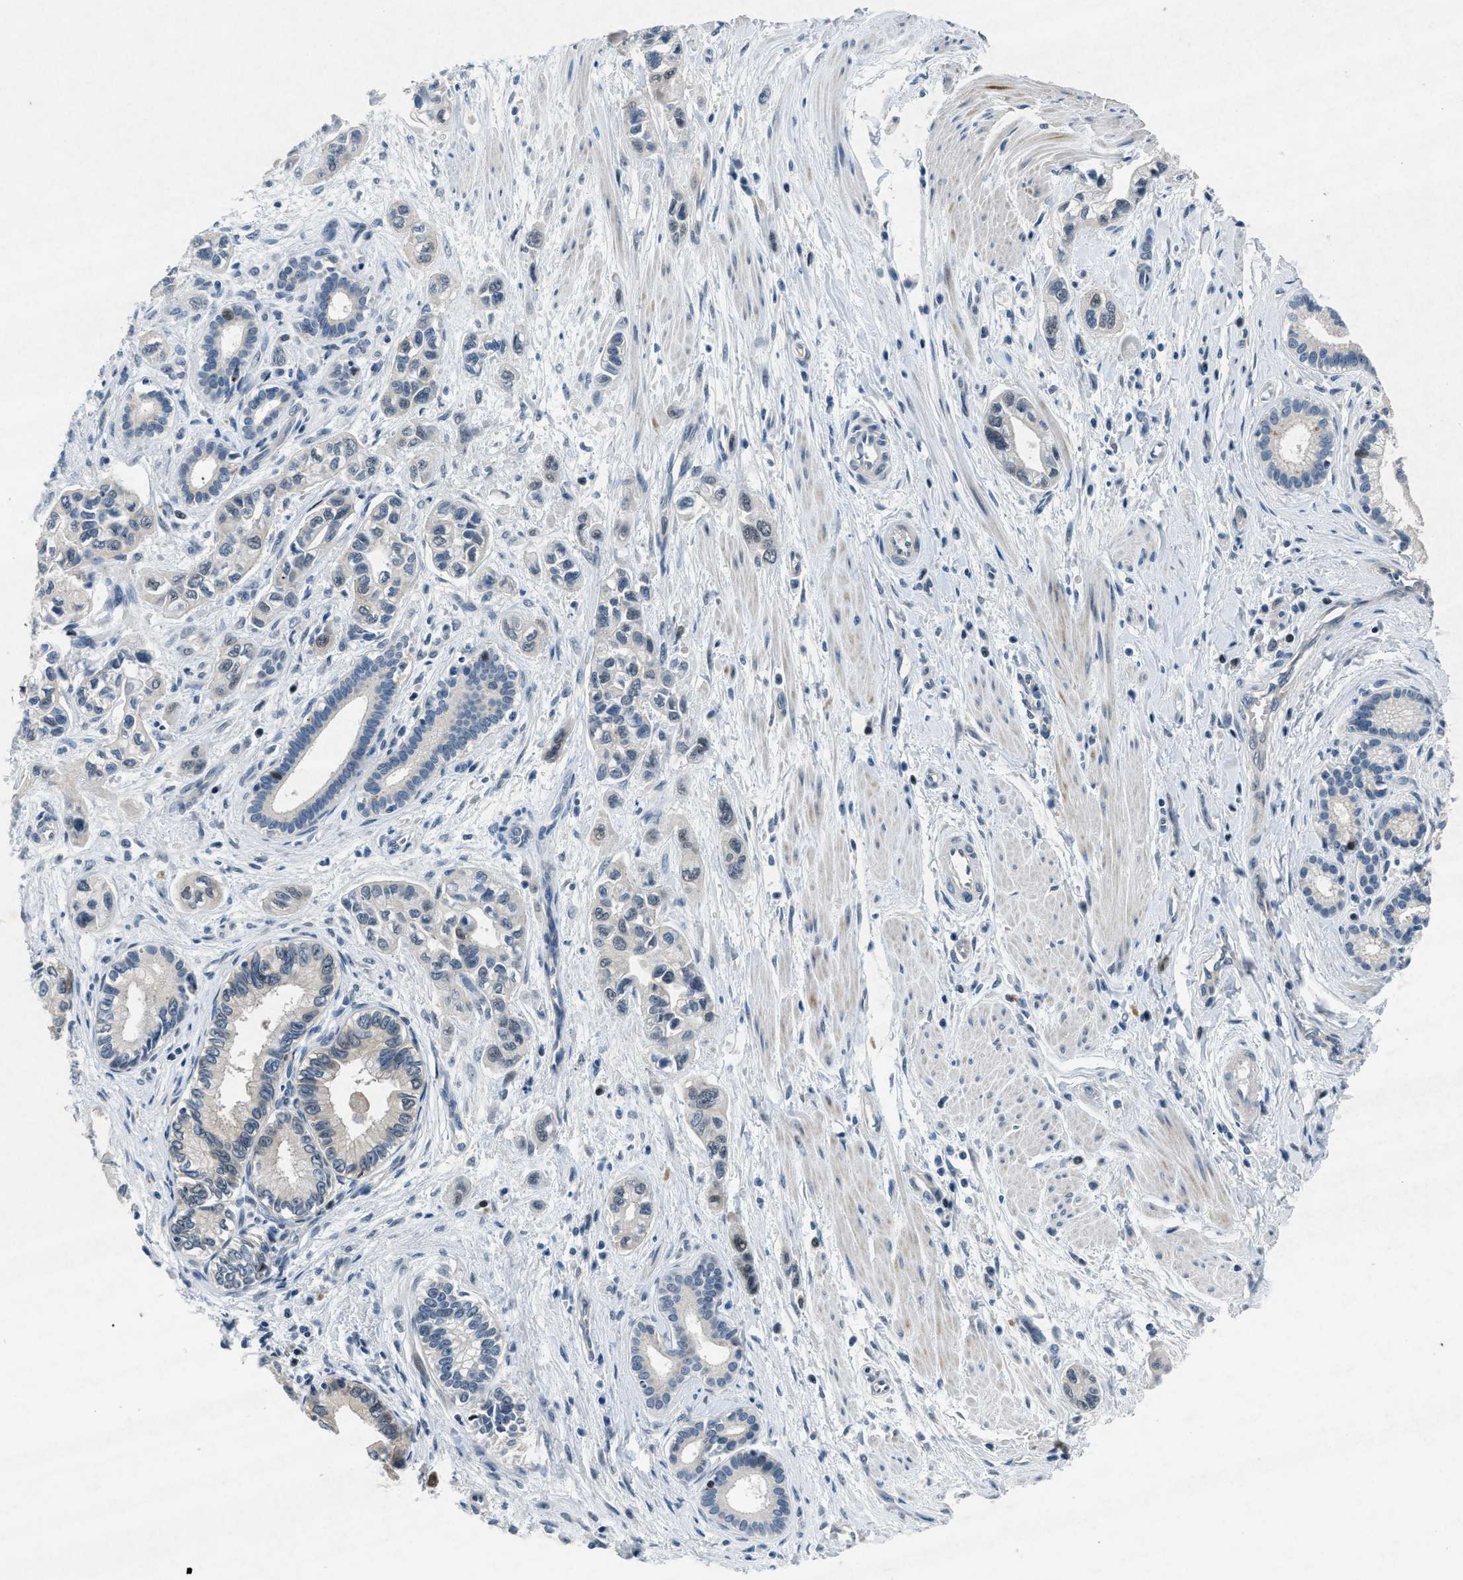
{"staining": {"intensity": "negative", "quantity": "none", "location": "none"}, "tissue": "pancreatic cancer", "cell_type": "Tumor cells", "image_type": "cancer", "snomed": [{"axis": "morphology", "description": "Adenocarcinoma, NOS"}, {"axis": "topography", "description": "Pancreas"}], "caption": "Protein analysis of pancreatic adenocarcinoma exhibits no significant staining in tumor cells.", "gene": "PHLDA1", "patient": {"sex": "male", "age": 74}}